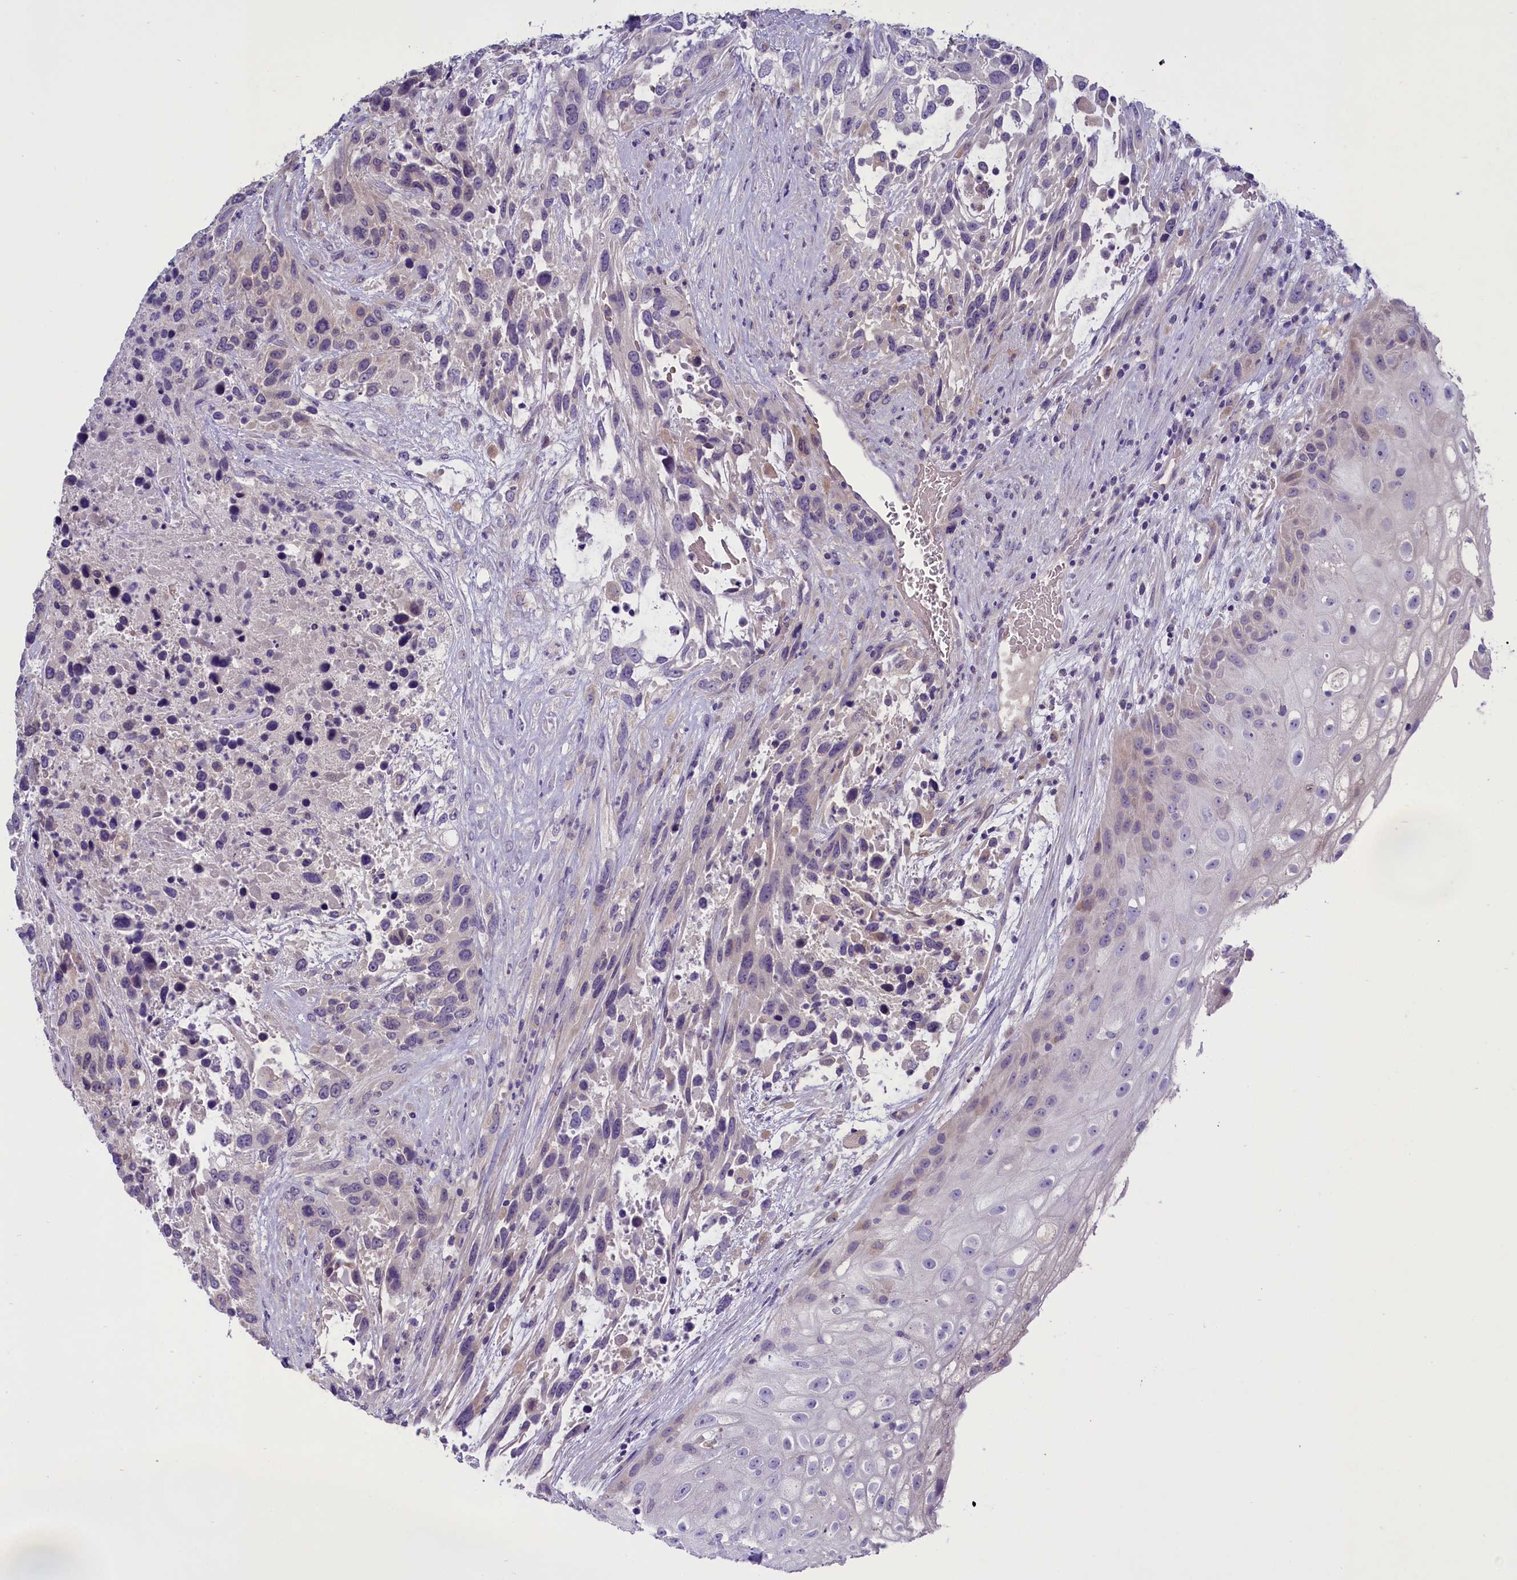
{"staining": {"intensity": "negative", "quantity": "none", "location": "none"}, "tissue": "urothelial cancer", "cell_type": "Tumor cells", "image_type": "cancer", "snomed": [{"axis": "morphology", "description": "Urothelial carcinoma, High grade"}, {"axis": "topography", "description": "Urinary bladder"}], "caption": "There is no significant positivity in tumor cells of urothelial carcinoma (high-grade).", "gene": "ENPP6", "patient": {"sex": "female", "age": 70}}